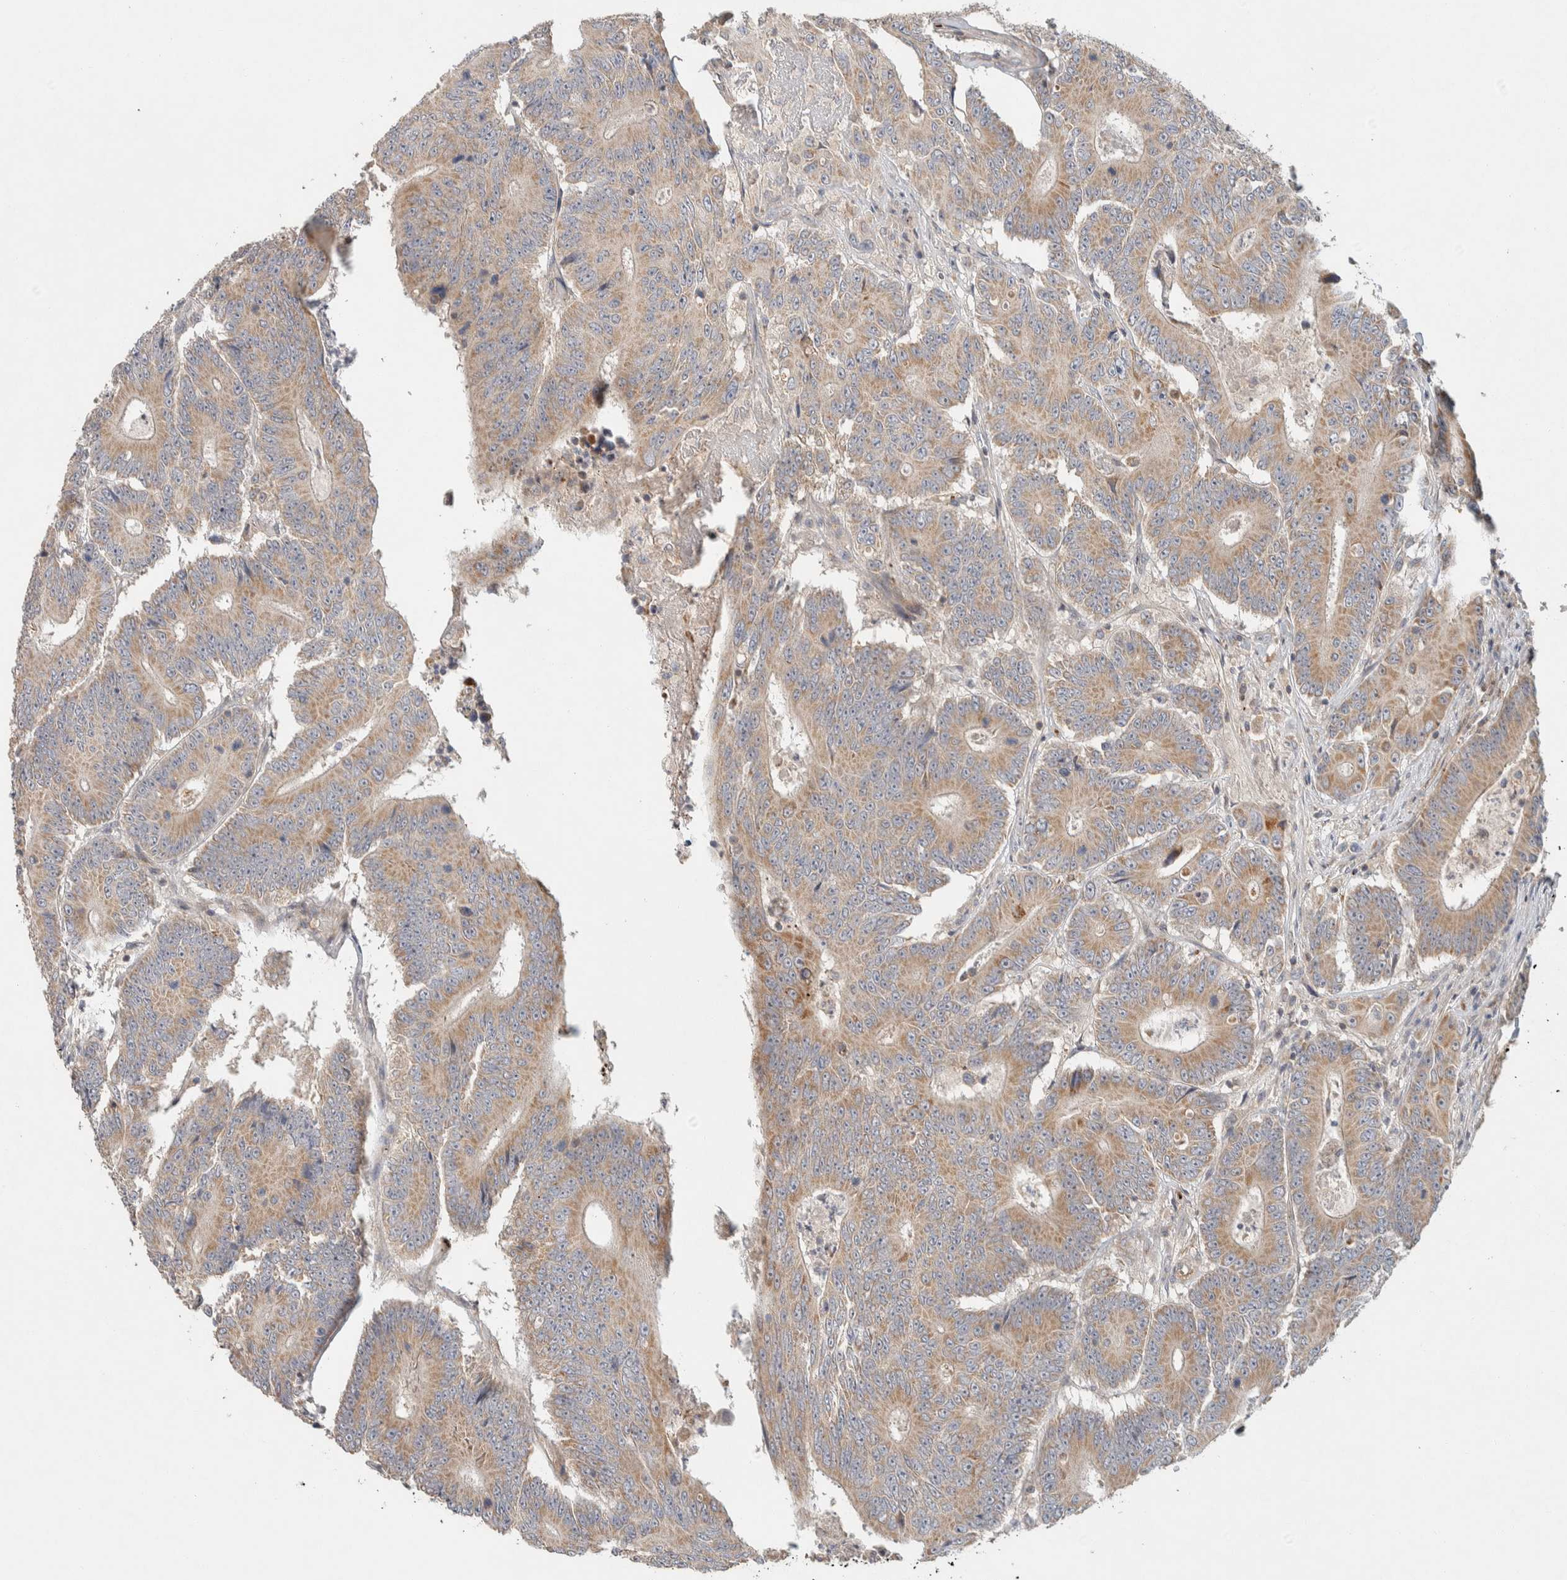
{"staining": {"intensity": "weak", "quantity": ">75%", "location": "cytoplasmic/membranous"}, "tissue": "colorectal cancer", "cell_type": "Tumor cells", "image_type": "cancer", "snomed": [{"axis": "morphology", "description": "Adenocarcinoma, NOS"}, {"axis": "topography", "description": "Colon"}], "caption": "Human adenocarcinoma (colorectal) stained for a protein (brown) exhibits weak cytoplasmic/membranous positive expression in about >75% of tumor cells.", "gene": "KIF9", "patient": {"sex": "male", "age": 83}}